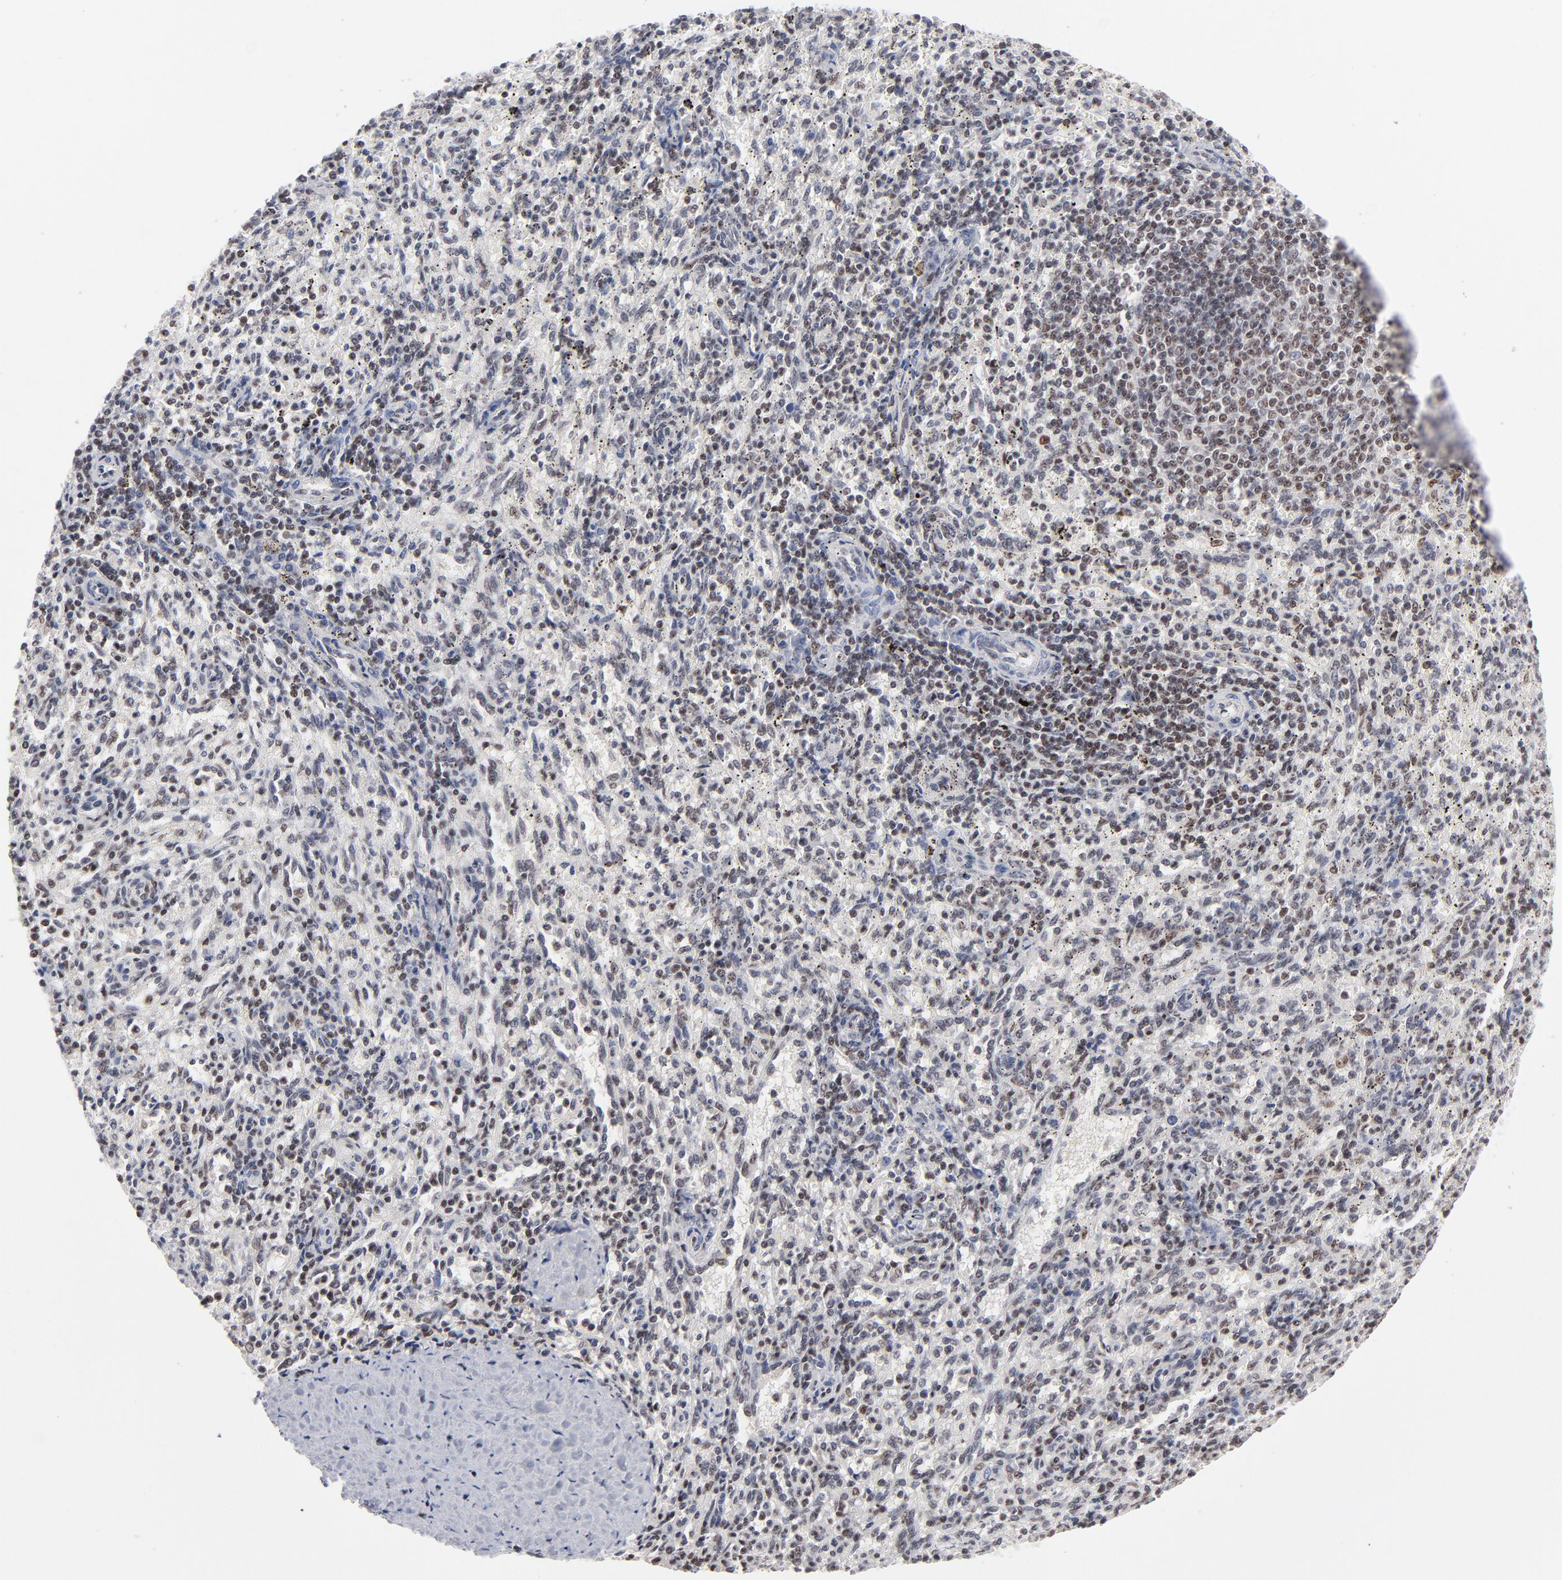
{"staining": {"intensity": "weak", "quantity": "25%-75%", "location": "nuclear"}, "tissue": "spleen", "cell_type": "Cells in red pulp", "image_type": "normal", "snomed": [{"axis": "morphology", "description": "Normal tissue, NOS"}, {"axis": "topography", "description": "Spleen"}], "caption": "An immunohistochemistry (IHC) micrograph of normal tissue is shown. Protein staining in brown shows weak nuclear positivity in spleen within cells in red pulp.", "gene": "MAX", "patient": {"sex": "female", "age": 10}}